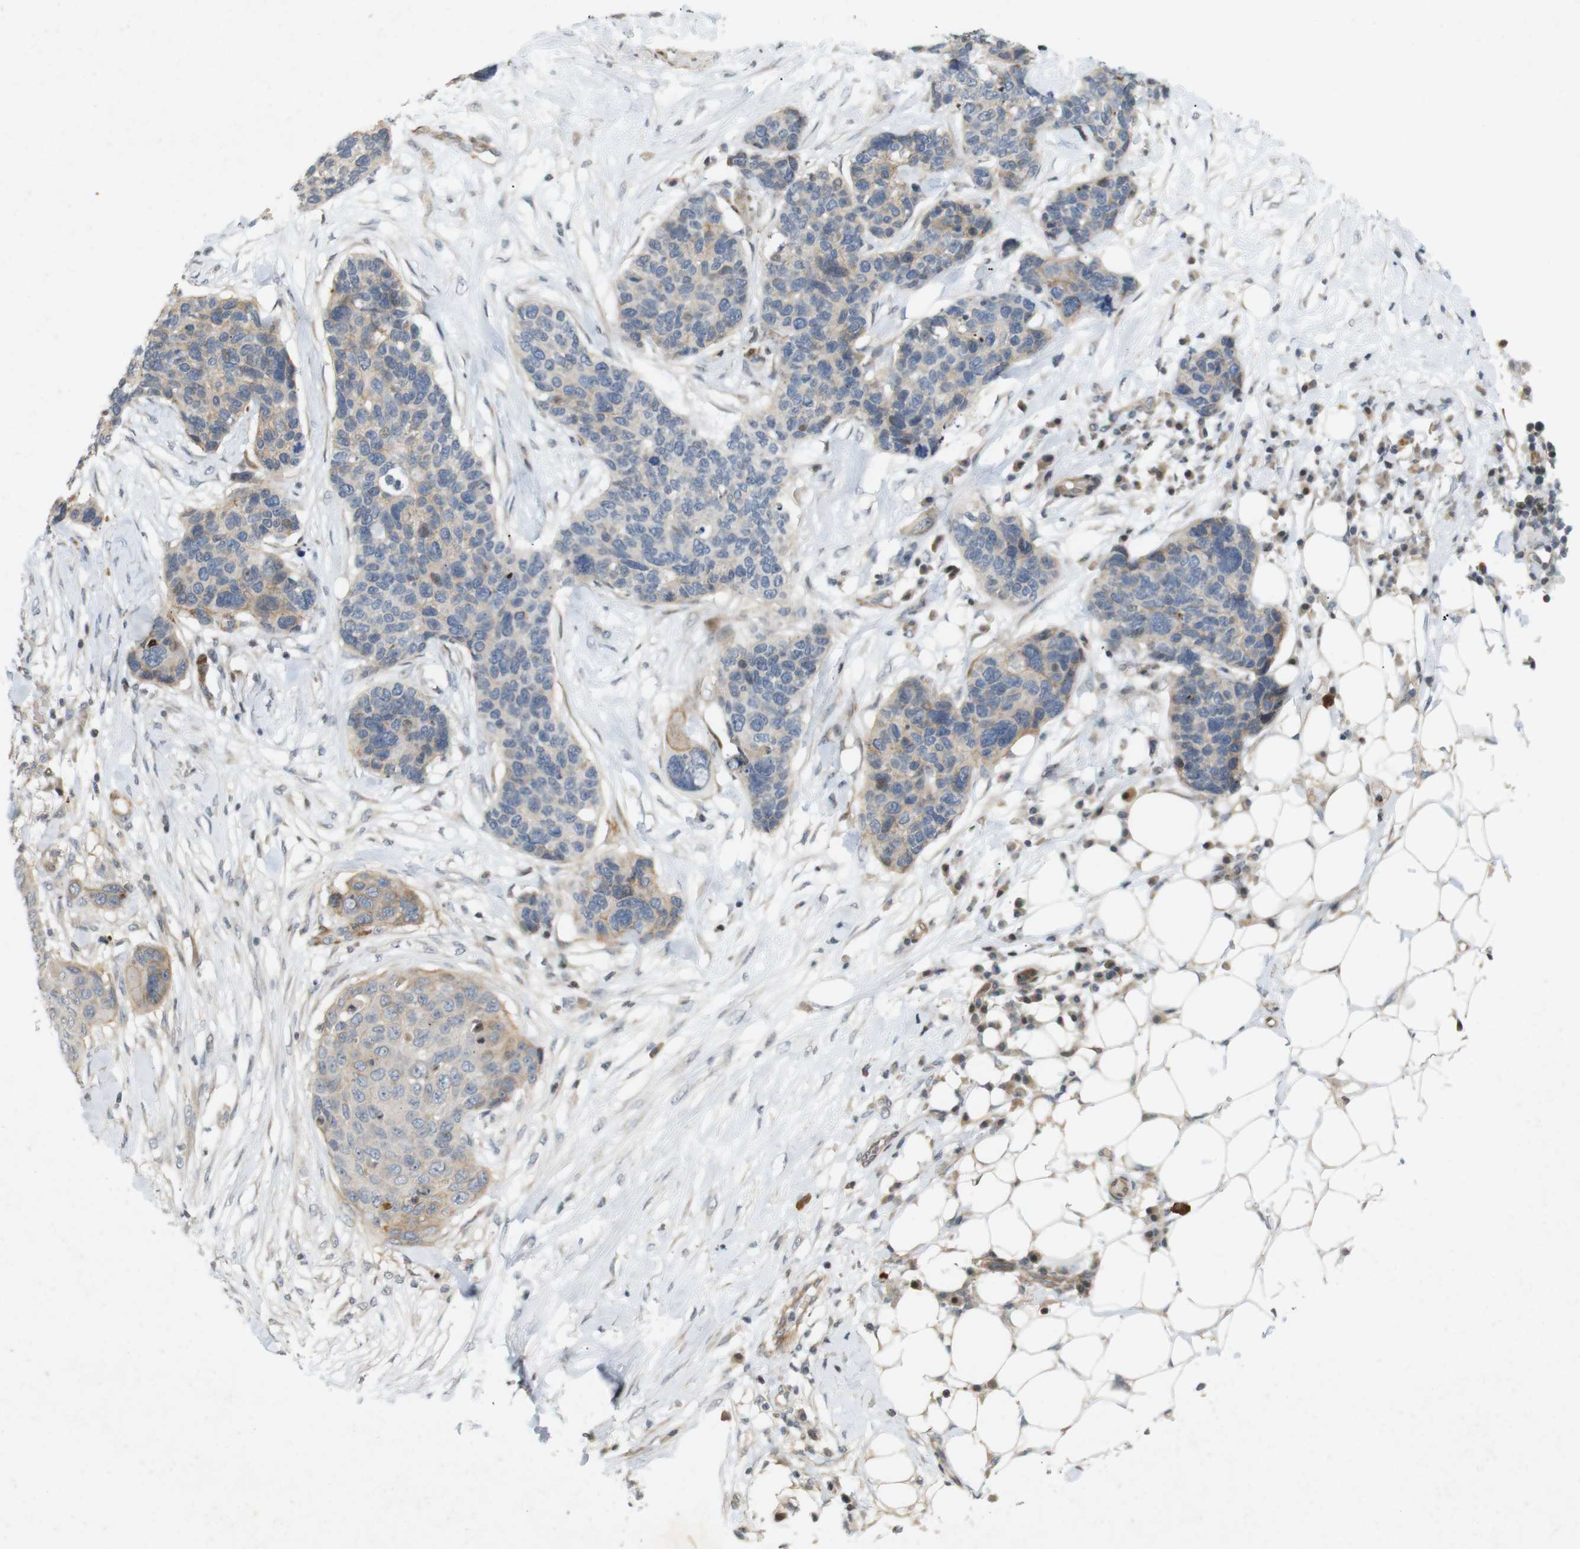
{"staining": {"intensity": "weak", "quantity": "25%-75%", "location": "cytoplasmic/membranous"}, "tissue": "skin cancer", "cell_type": "Tumor cells", "image_type": "cancer", "snomed": [{"axis": "morphology", "description": "Squamous cell carcinoma in situ, NOS"}, {"axis": "morphology", "description": "Squamous cell carcinoma, NOS"}, {"axis": "topography", "description": "Skin"}], "caption": "Brown immunohistochemical staining in squamous cell carcinoma (skin) exhibits weak cytoplasmic/membranous staining in about 25%-75% of tumor cells.", "gene": "PPP1R14A", "patient": {"sex": "male", "age": 93}}